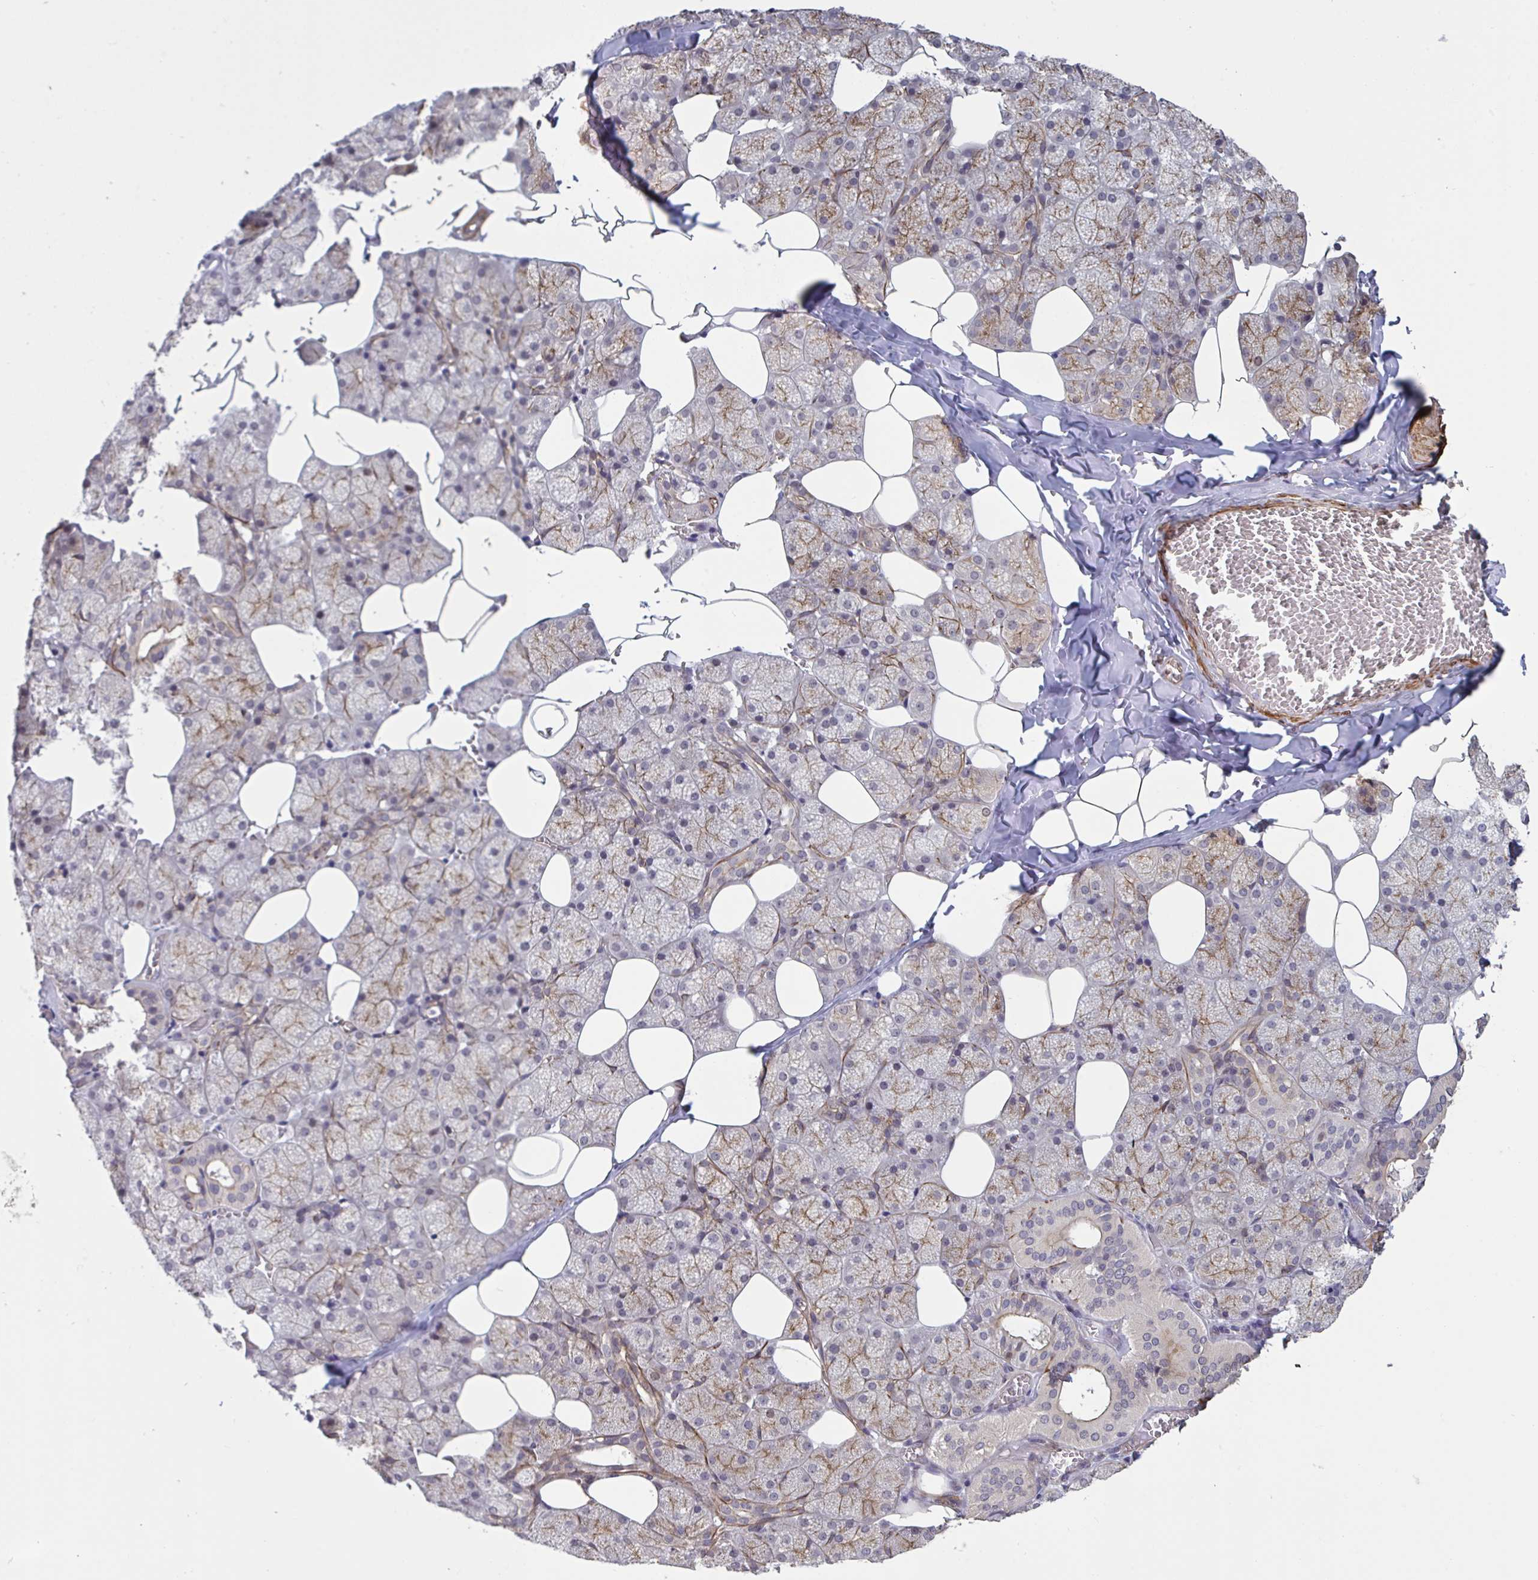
{"staining": {"intensity": "moderate", "quantity": "<25%", "location": "nuclear"}, "tissue": "salivary gland", "cell_type": "Glandular cells", "image_type": "normal", "snomed": [{"axis": "morphology", "description": "Normal tissue, NOS"}, {"axis": "topography", "description": "Salivary gland"}, {"axis": "topography", "description": "Peripheral nerve tissue"}], "caption": "An immunohistochemistry (IHC) histopathology image of benign tissue is shown. Protein staining in brown highlights moderate nuclear positivity in salivary gland within glandular cells. (DAB (3,3'-diaminobenzidine) IHC with brightfield microscopy, high magnification).", "gene": "IPO5", "patient": {"sex": "male", "age": 38}}